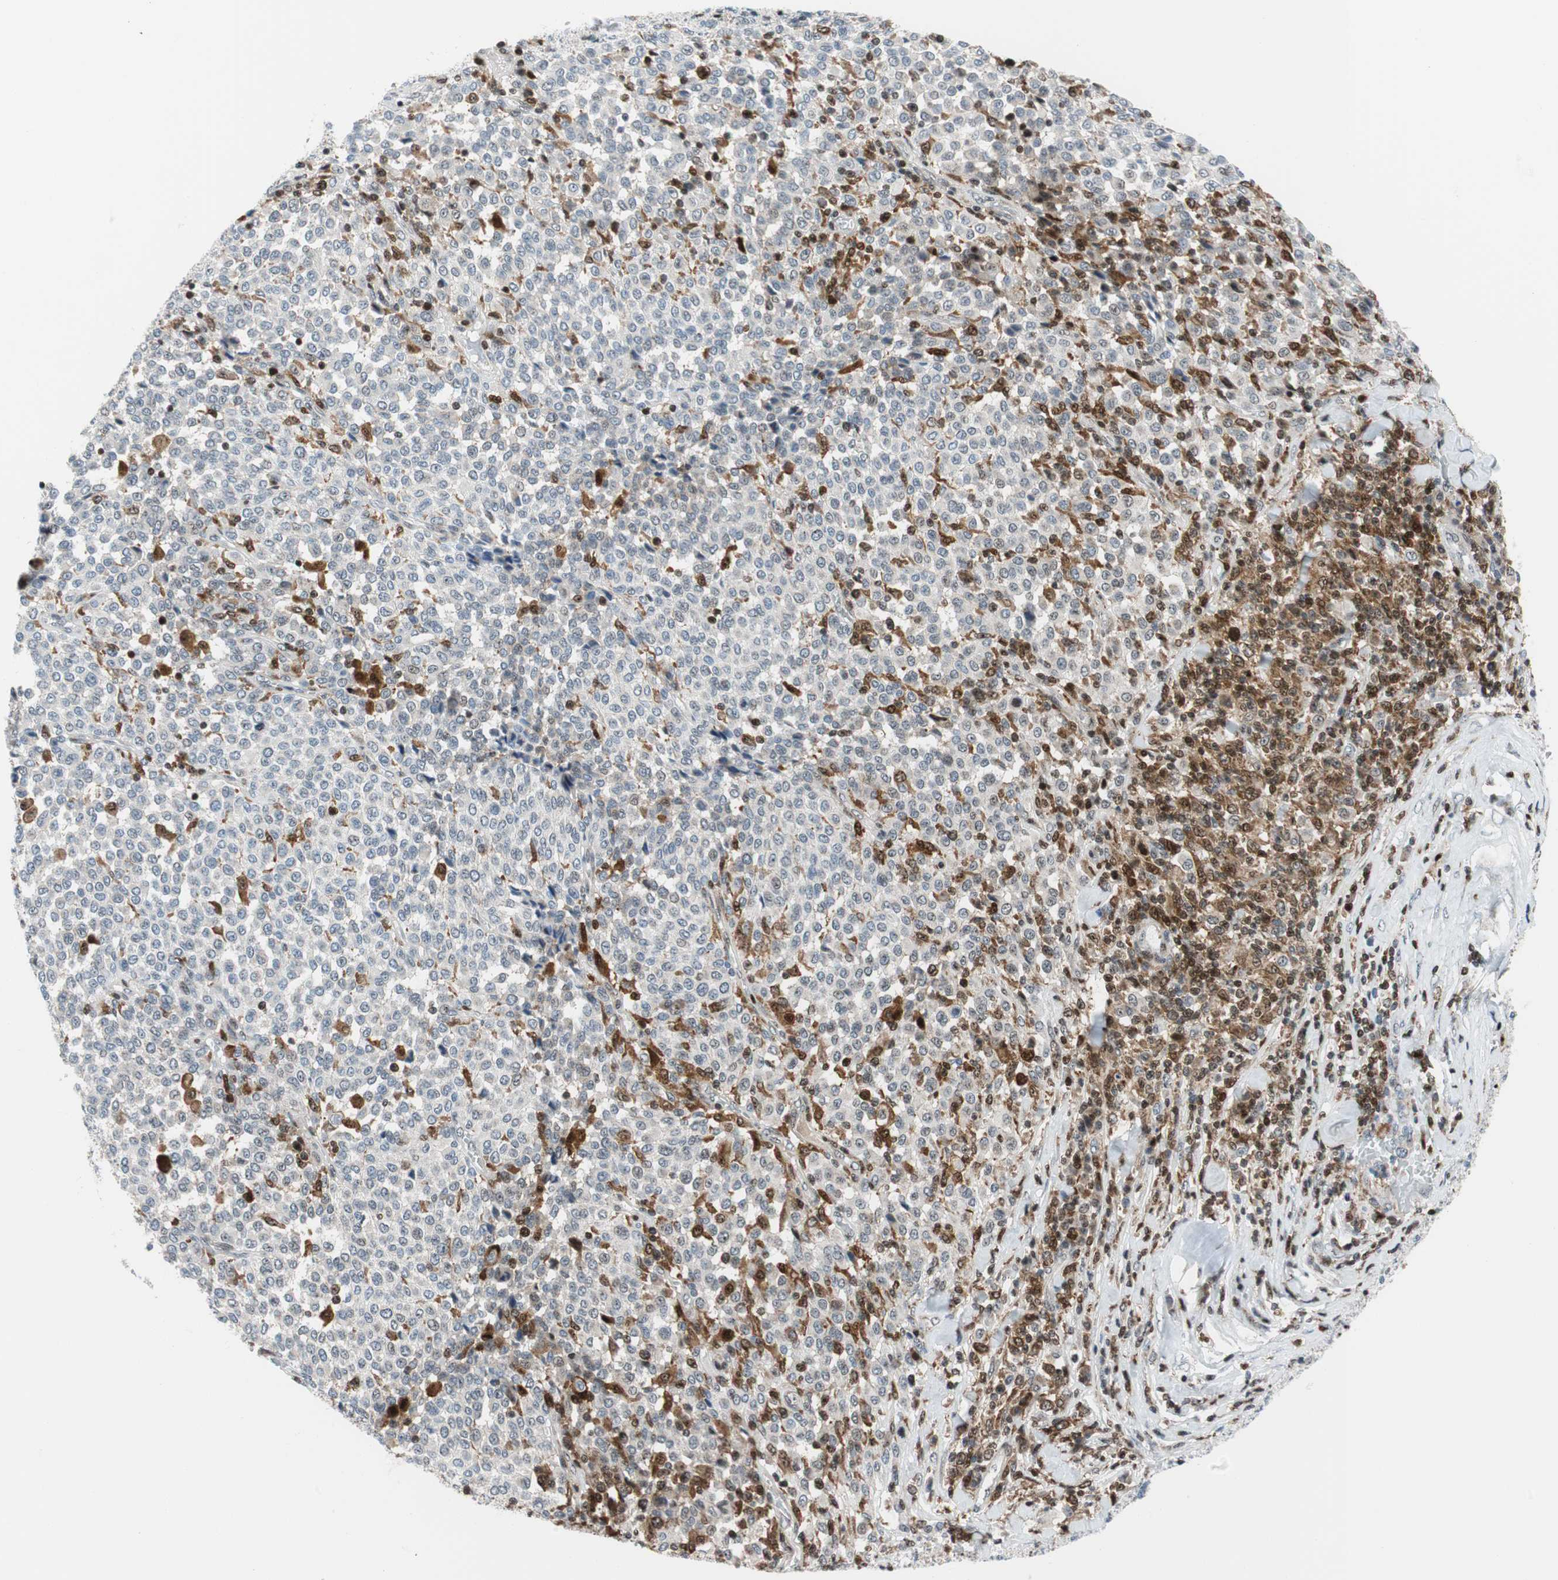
{"staining": {"intensity": "negative", "quantity": "none", "location": "none"}, "tissue": "melanoma", "cell_type": "Tumor cells", "image_type": "cancer", "snomed": [{"axis": "morphology", "description": "Malignant melanoma, Metastatic site"}, {"axis": "topography", "description": "Pancreas"}], "caption": "High magnification brightfield microscopy of melanoma stained with DAB (3,3'-diaminobenzidine) (brown) and counterstained with hematoxylin (blue): tumor cells show no significant expression.", "gene": "RGS10", "patient": {"sex": "female", "age": 30}}